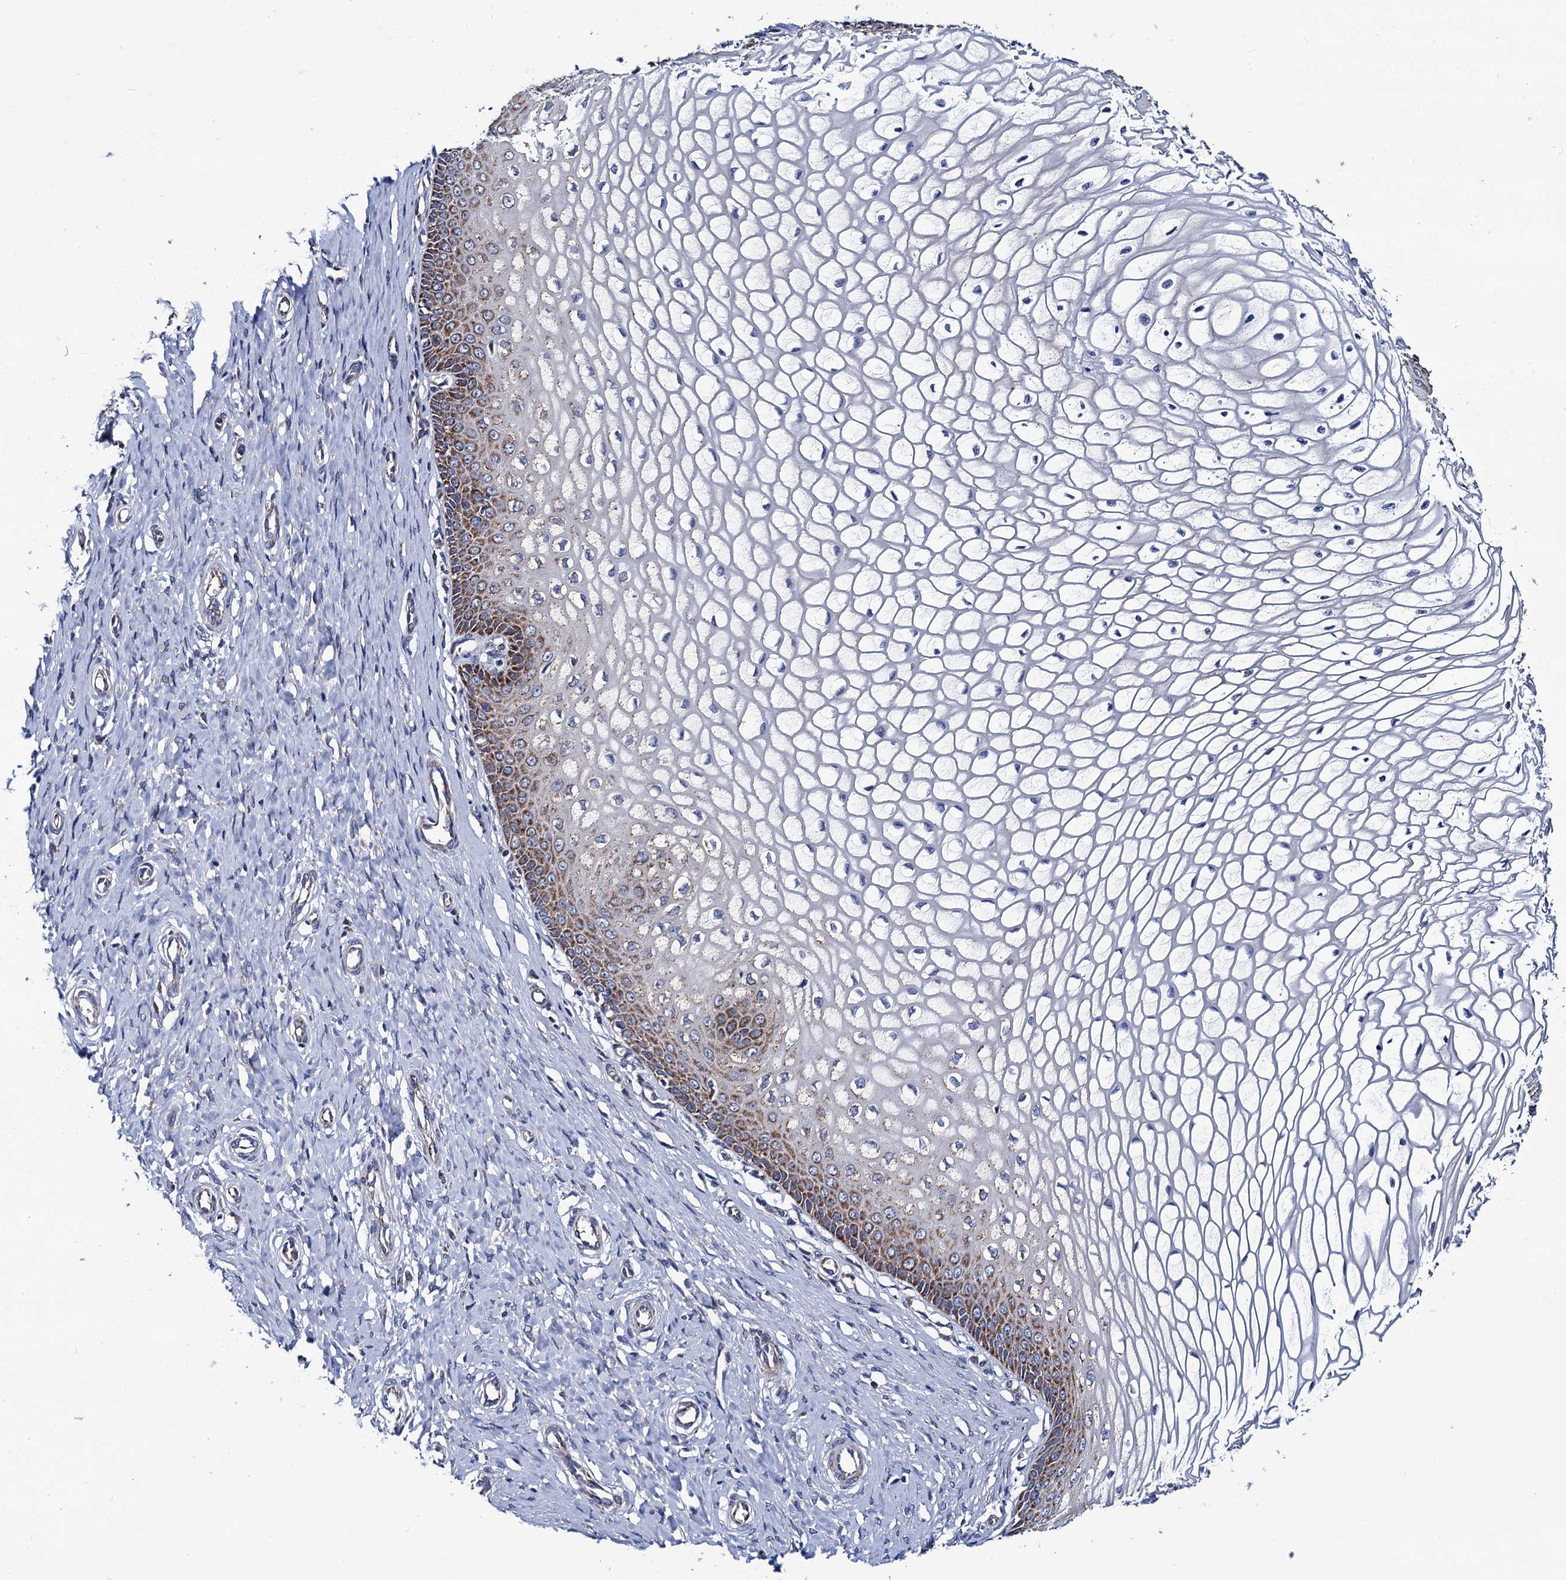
{"staining": {"intensity": "moderate", "quantity": "<25%", "location": "cytoplasmic/membranous"}, "tissue": "cervix", "cell_type": "Glandular cells", "image_type": "normal", "snomed": [{"axis": "morphology", "description": "Normal tissue, NOS"}, {"axis": "topography", "description": "Cervix"}], "caption": "Immunohistochemistry staining of benign cervix, which demonstrates low levels of moderate cytoplasmic/membranous staining in about <25% of glandular cells indicating moderate cytoplasmic/membranous protein staining. The staining was performed using DAB (brown) for protein detection and nuclei were counterstained in hematoxylin (blue).", "gene": "PTCD3", "patient": {"sex": "female", "age": 55}}